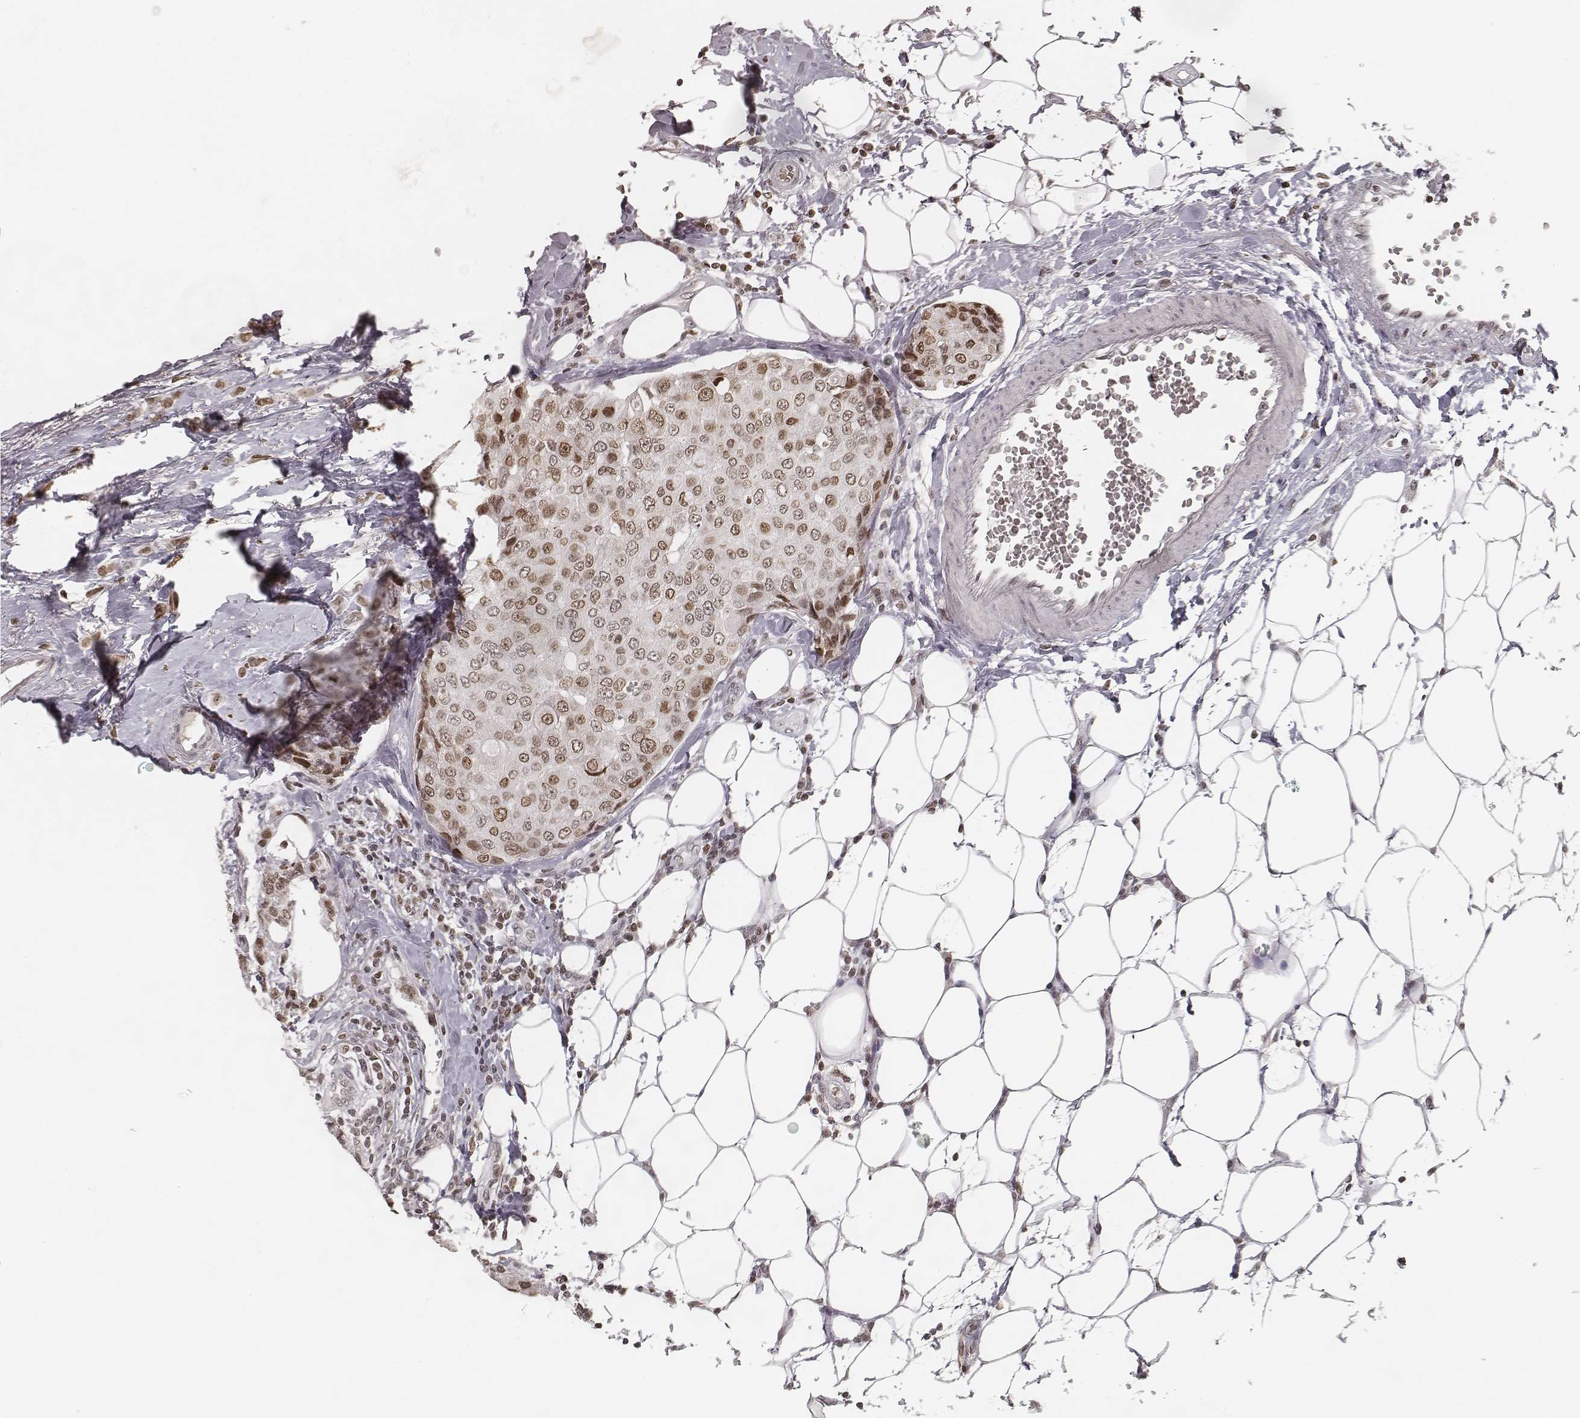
{"staining": {"intensity": "moderate", "quantity": ">75%", "location": "nuclear"}, "tissue": "breast cancer", "cell_type": "Tumor cells", "image_type": "cancer", "snomed": [{"axis": "morphology", "description": "Duct carcinoma"}, {"axis": "topography", "description": "Breast"}], "caption": "Immunohistochemical staining of human breast cancer exhibits medium levels of moderate nuclear protein expression in approximately >75% of tumor cells.", "gene": "HMGA2", "patient": {"sex": "female", "age": 27}}